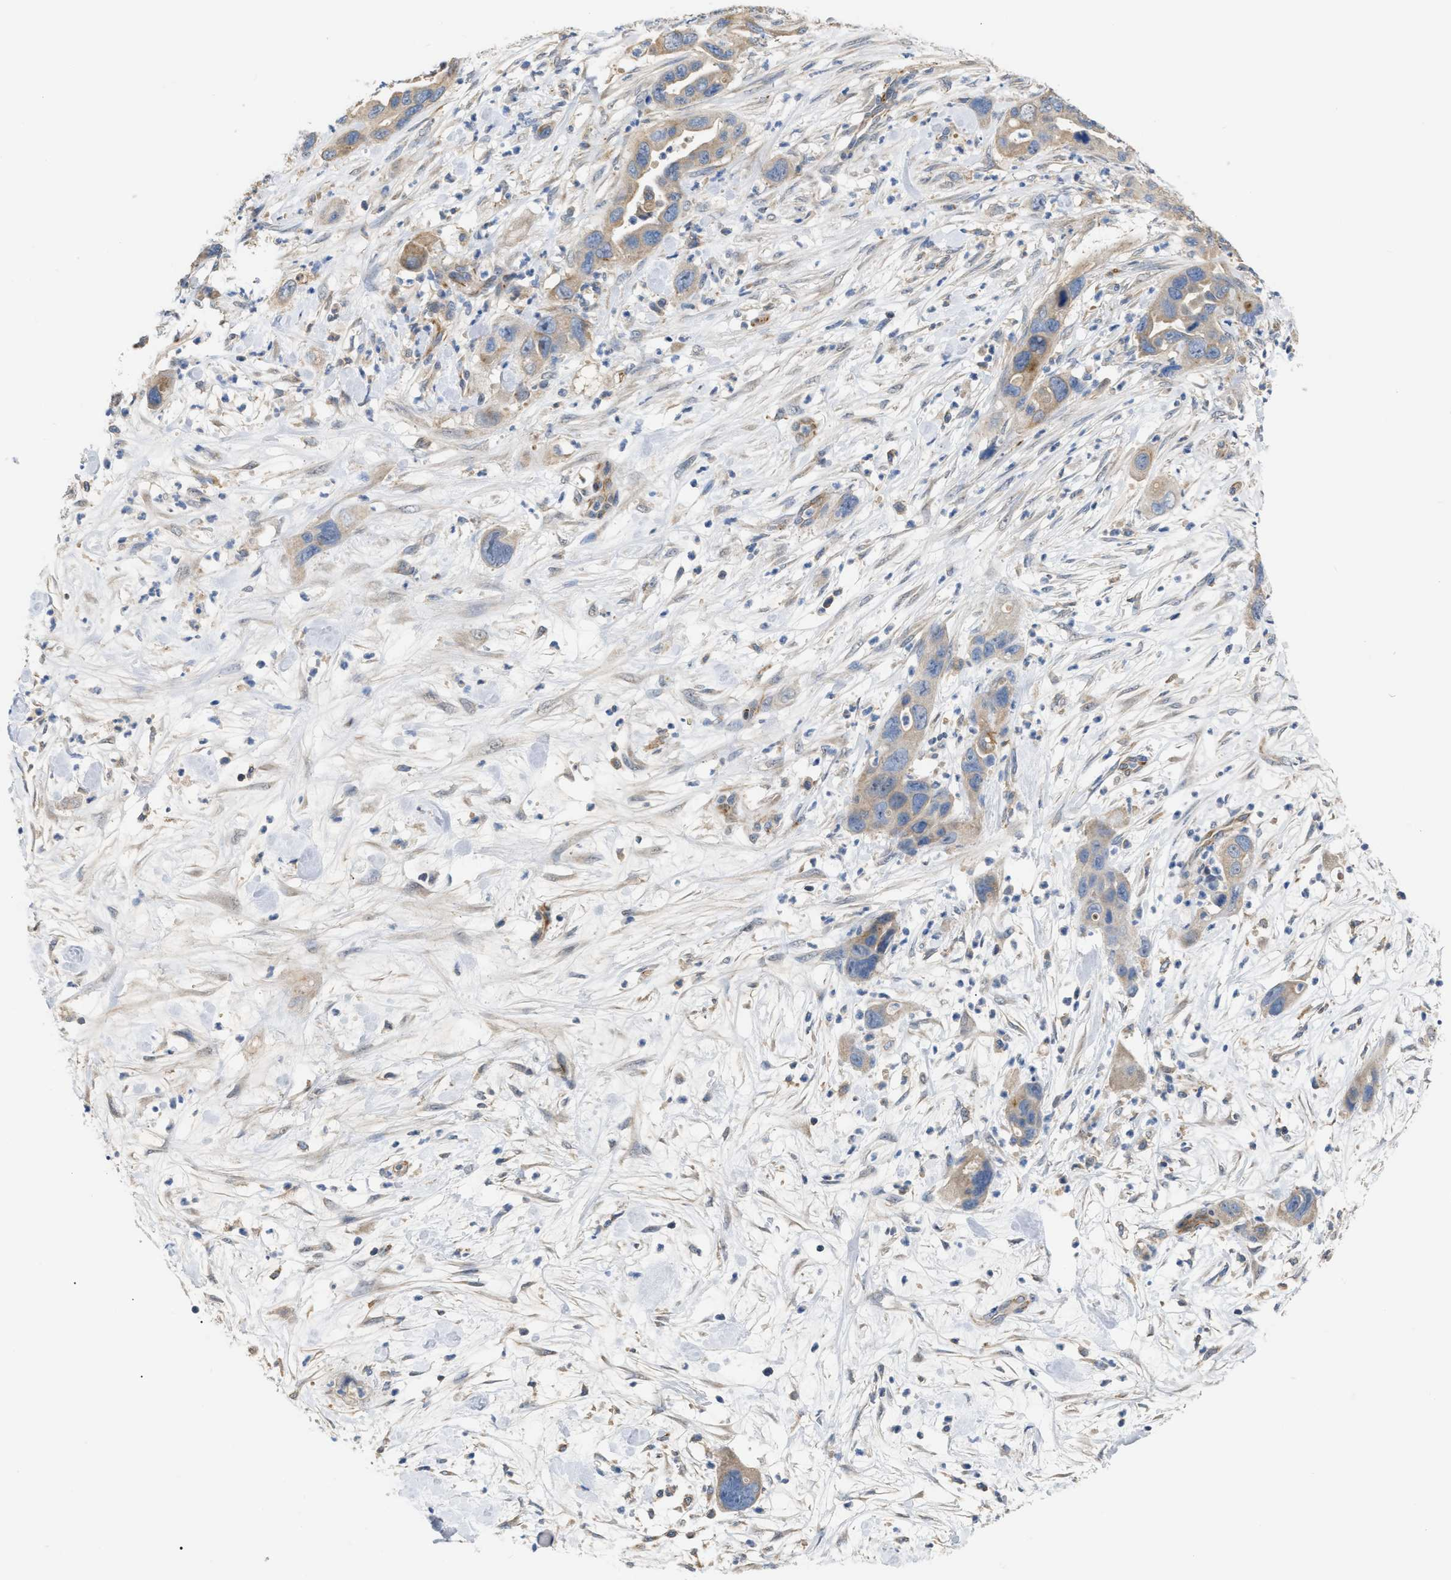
{"staining": {"intensity": "moderate", "quantity": "<25%", "location": "cytoplasmic/membranous"}, "tissue": "pancreatic cancer", "cell_type": "Tumor cells", "image_type": "cancer", "snomed": [{"axis": "morphology", "description": "Adenocarcinoma, NOS"}, {"axis": "topography", "description": "Pancreas"}], "caption": "Immunohistochemistry of human pancreatic adenocarcinoma reveals low levels of moderate cytoplasmic/membranous positivity in approximately <25% of tumor cells.", "gene": "DHX58", "patient": {"sex": "female", "age": 71}}